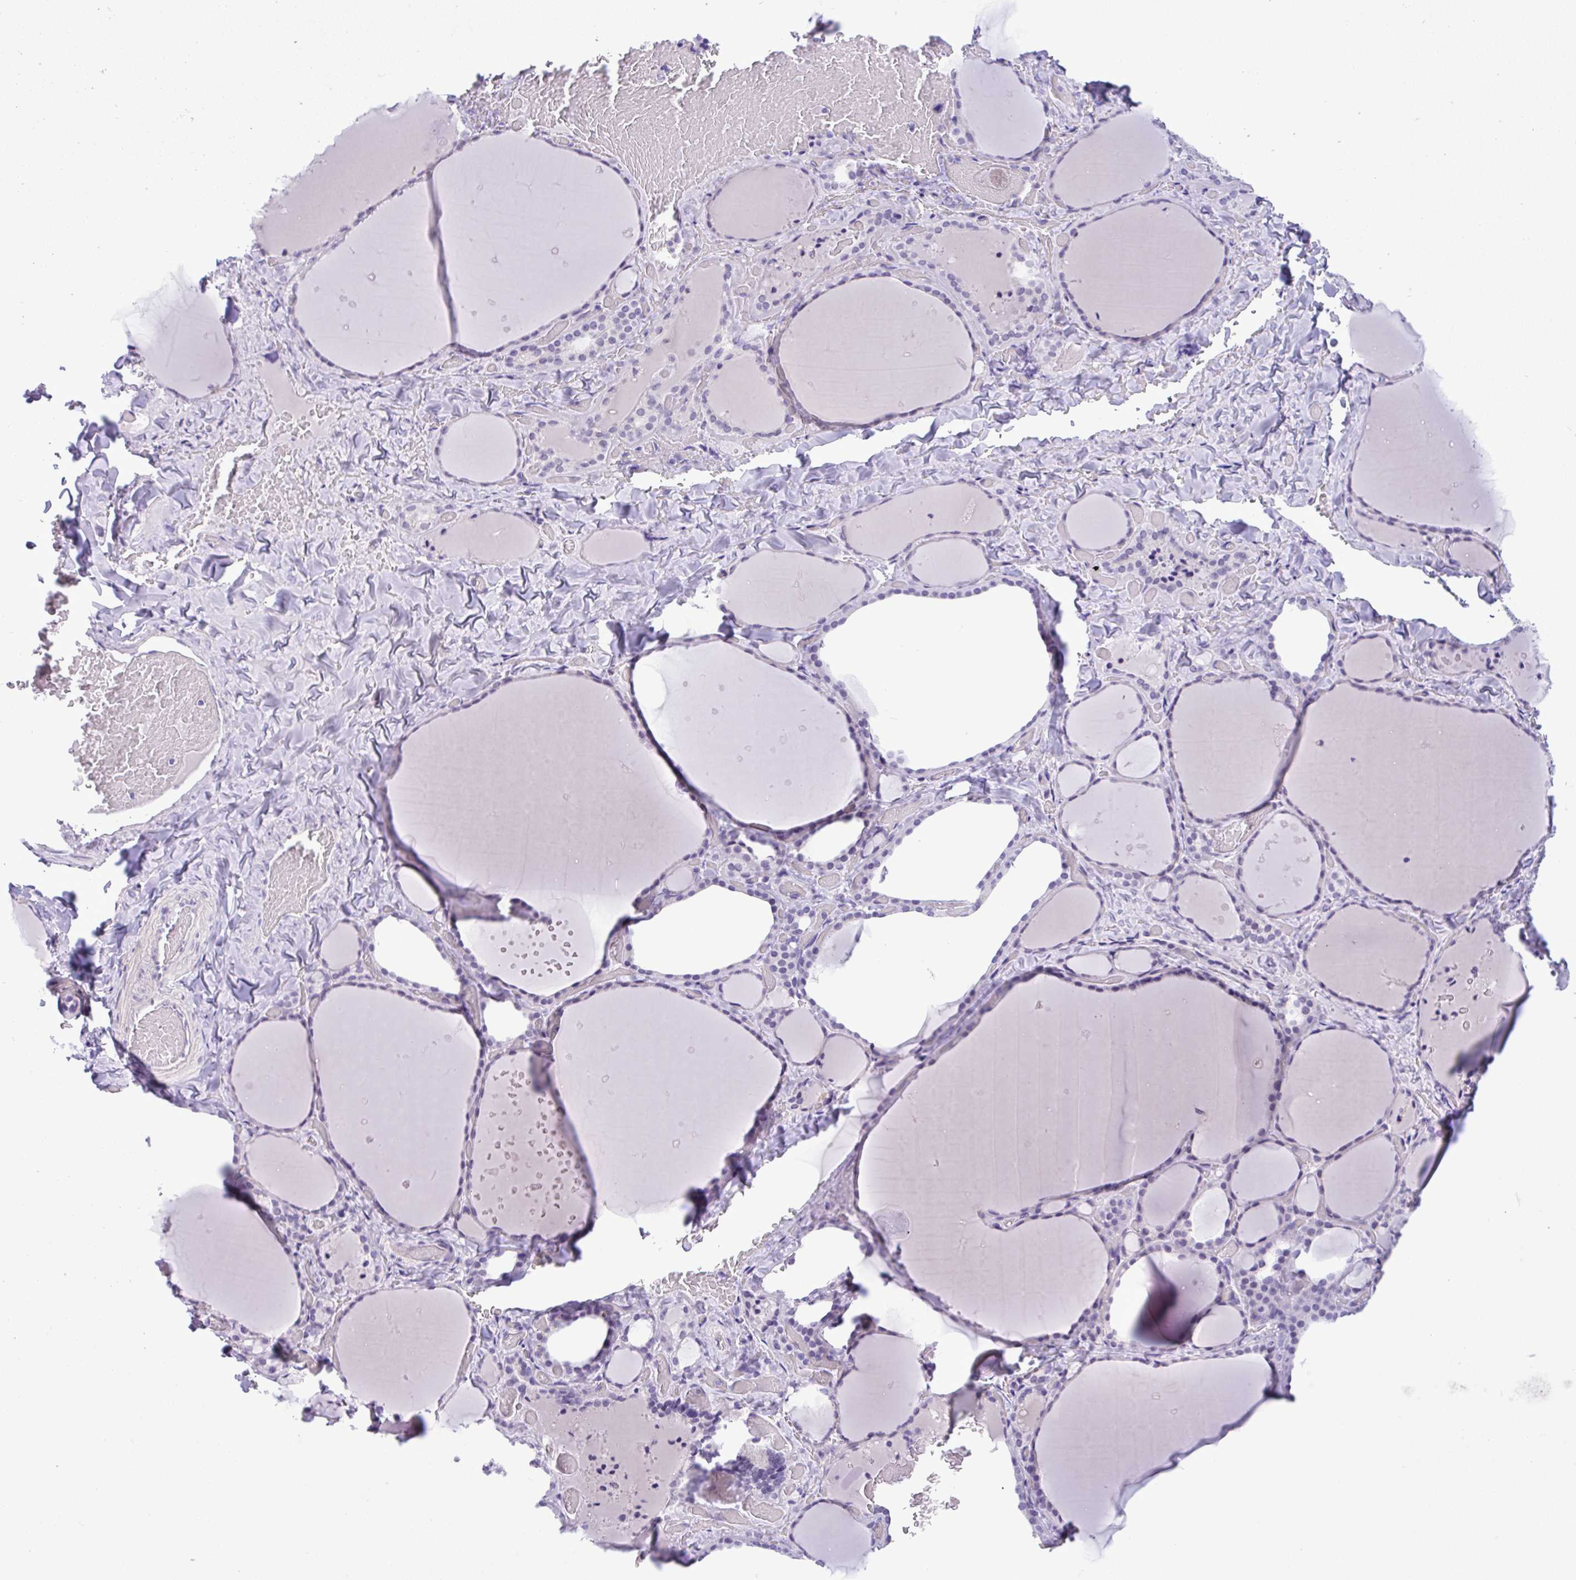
{"staining": {"intensity": "negative", "quantity": "none", "location": "none"}, "tissue": "thyroid gland", "cell_type": "Glandular cells", "image_type": "normal", "snomed": [{"axis": "morphology", "description": "Normal tissue, NOS"}, {"axis": "topography", "description": "Thyroid gland"}], "caption": "A high-resolution micrograph shows immunohistochemistry staining of unremarkable thyroid gland, which demonstrates no significant positivity in glandular cells.", "gene": "YBX2", "patient": {"sex": "female", "age": 36}}